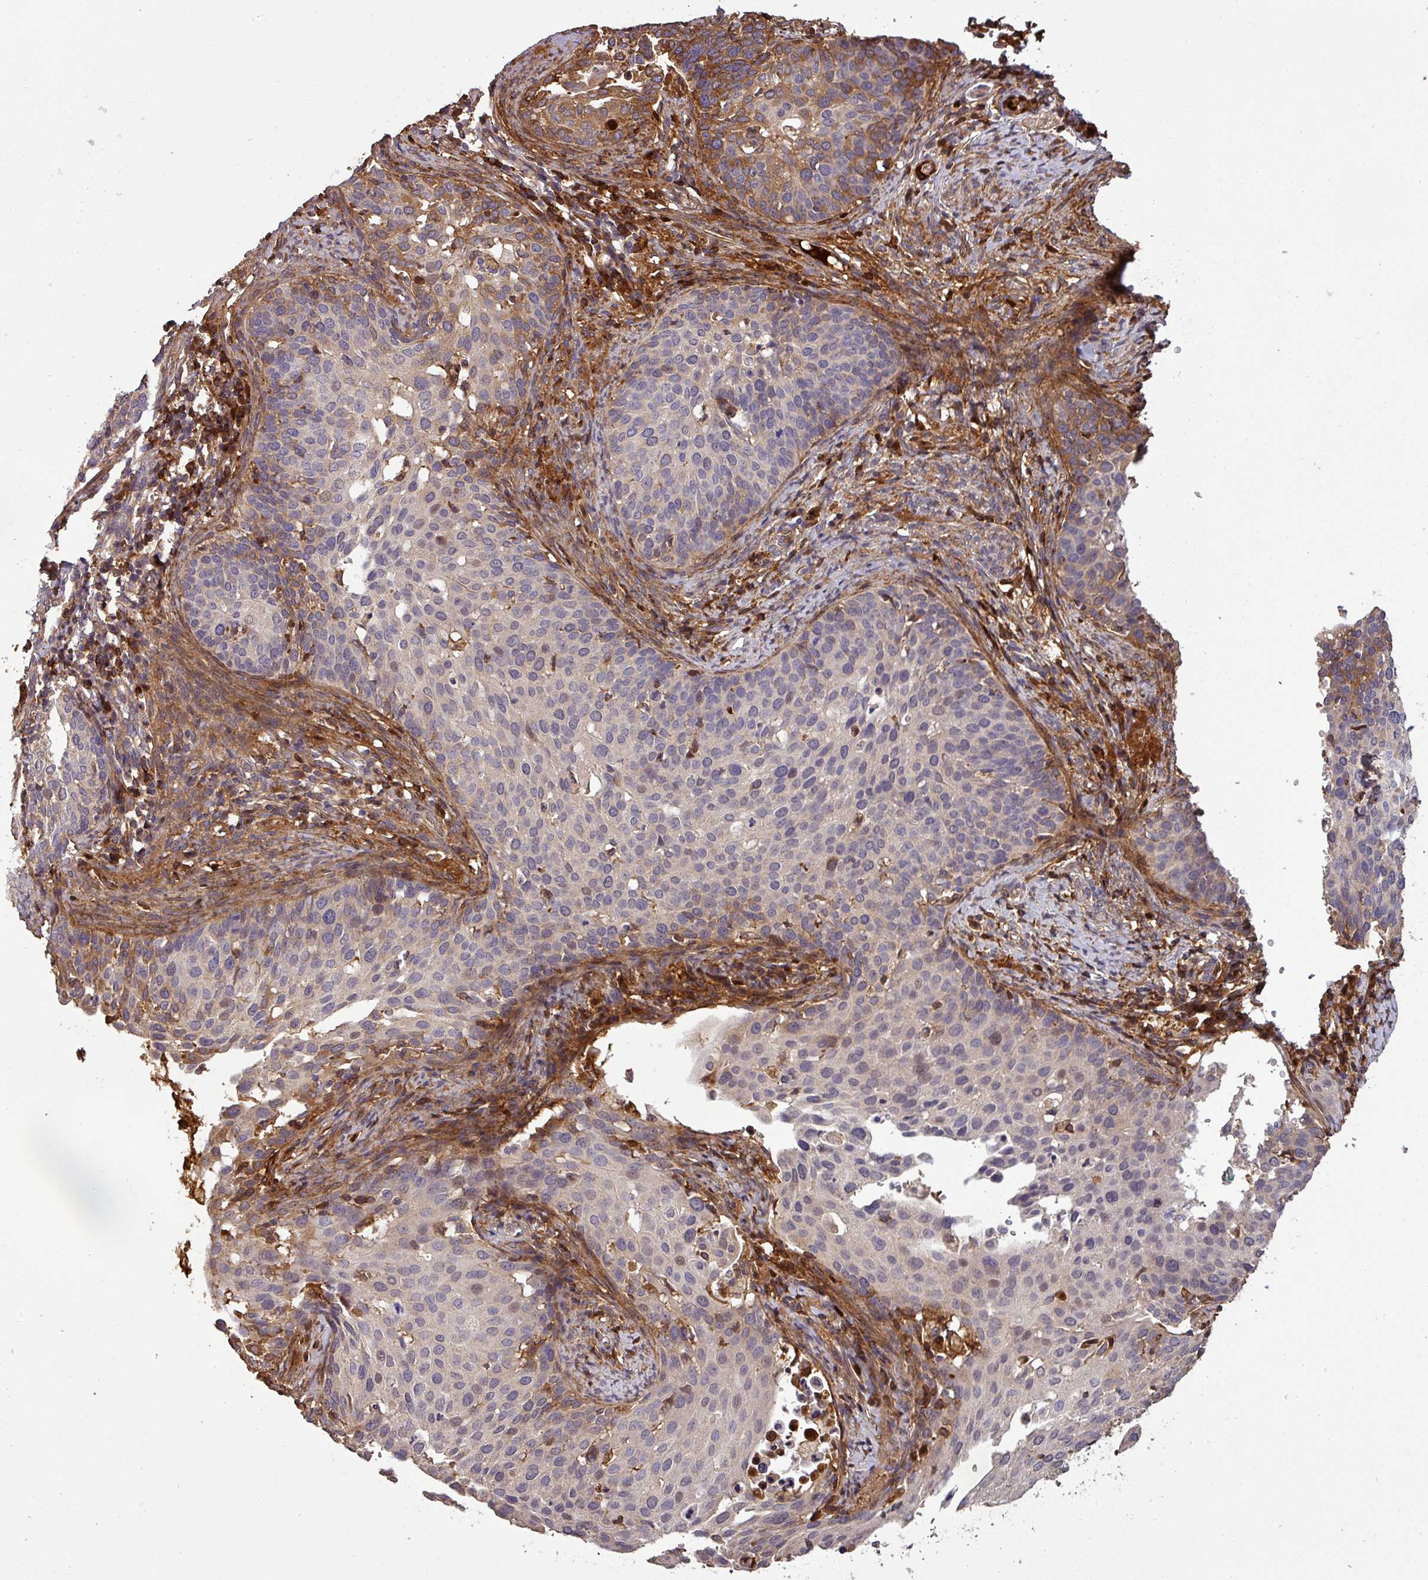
{"staining": {"intensity": "moderate", "quantity": "<25%", "location": "cytoplasmic/membranous"}, "tissue": "cervical cancer", "cell_type": "Tumor cells", "image_type": "cancer", "snomed": [{"axis": "morphology", "description": "Squamous cell carcinoma, NOS"}, {"axis": "topography", "description": "Cervix"}], "caption": "Immunohistochemistry of human cervical cancer reveals low levels of moderate cytoplasmic/membranous positivity in approximately <25% of tumor cells.", "gene": "ISLR", "patient": {"sex": "female", "age": 44}}